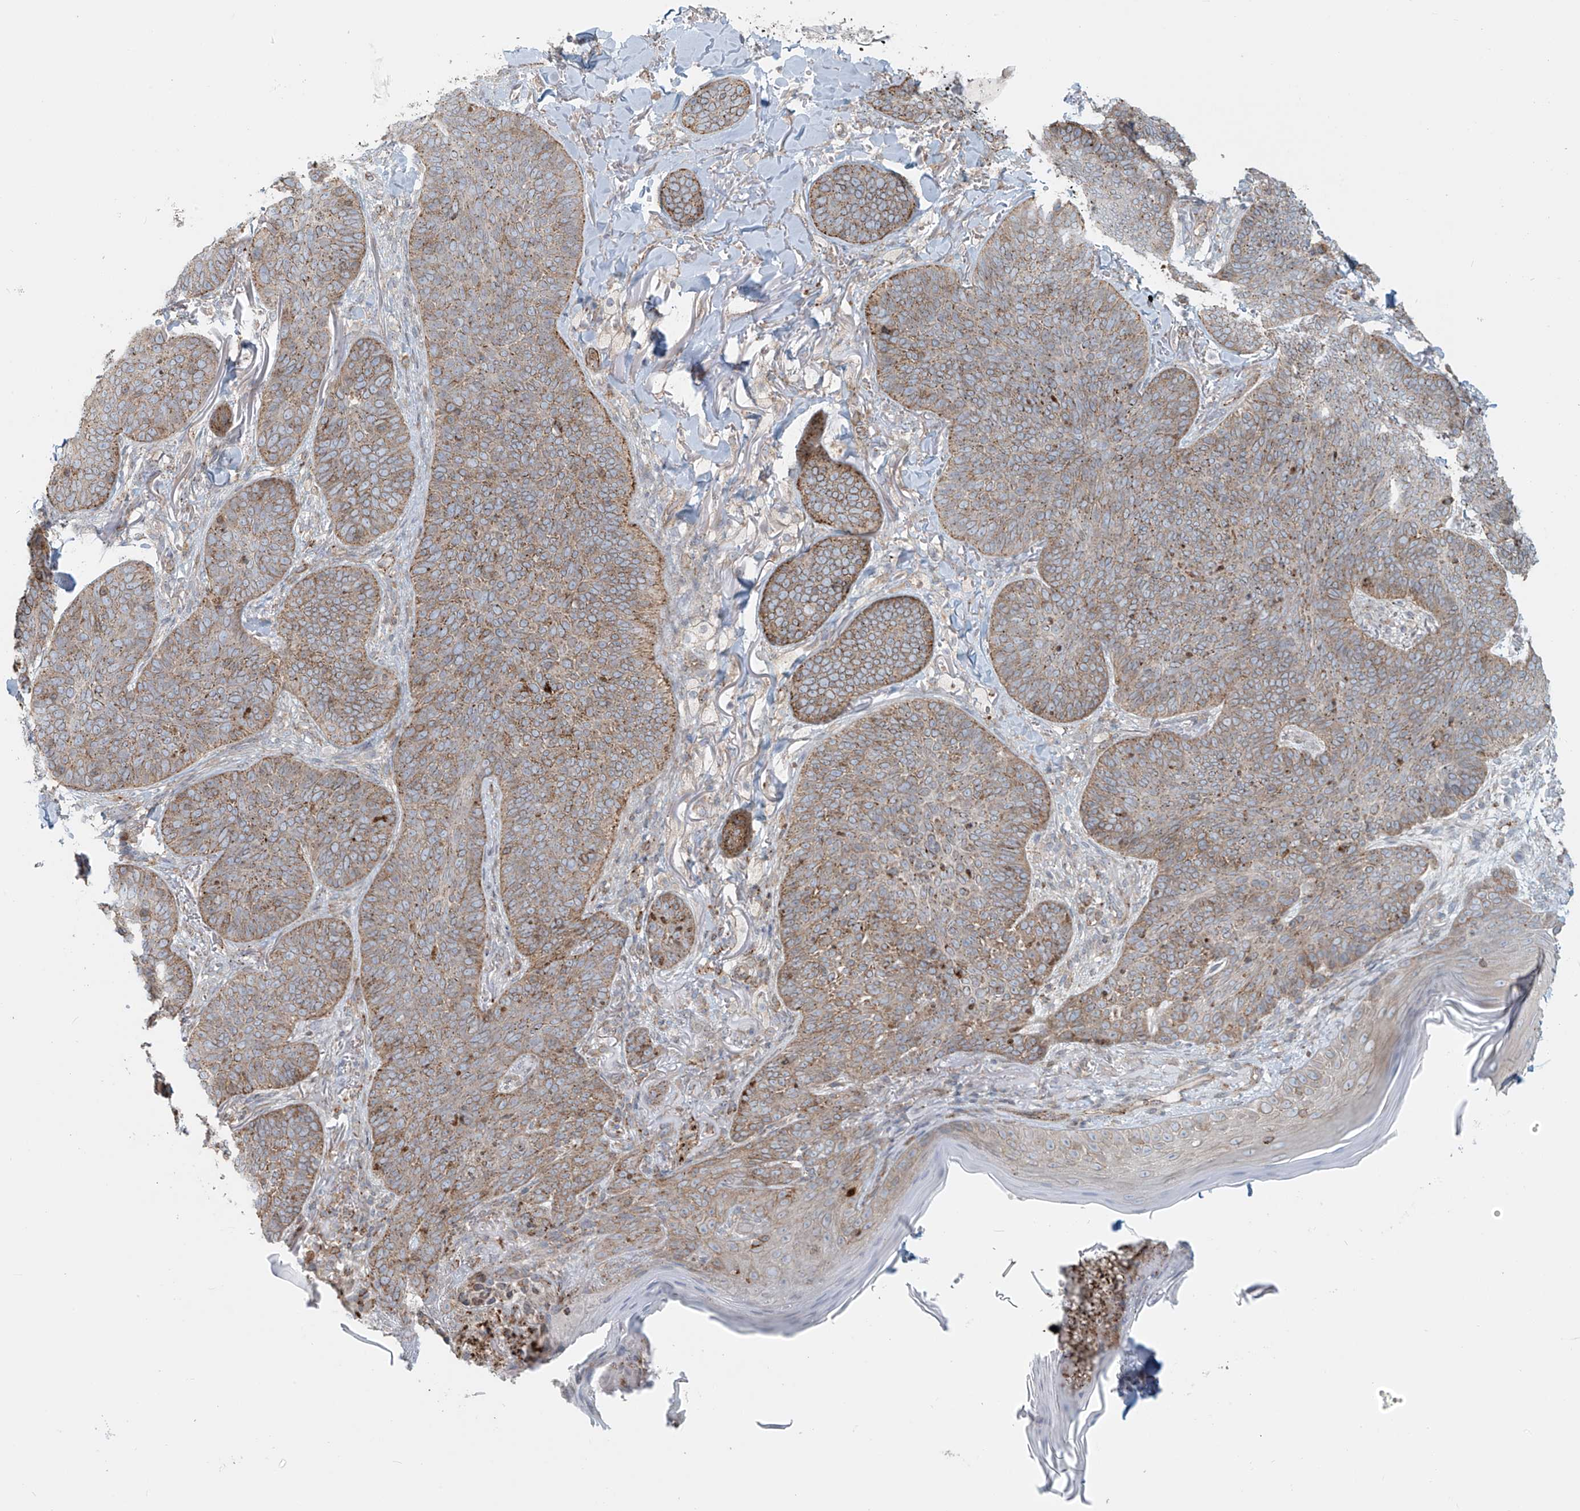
{"staining": {"intensity": "weak", "quantity": "25%-75%", "location": "cytoplasmic/membranous"}, "tissue": "skin cancer", "cell_type": "Tumor cells", "image_type": "cancer", "snomed": [{"axis": "morphology", "description": "Basal cell carcinoma"}, {"axis": "topography", "description": "Skin"}], "caption": "An image of skin basal cell carcinoma stained for a protein shows weak cytoplasmic/membranous brown staining in tumor cells.", "gene": "LZTS3", "patient": {"sex": "male", "age": 85}}